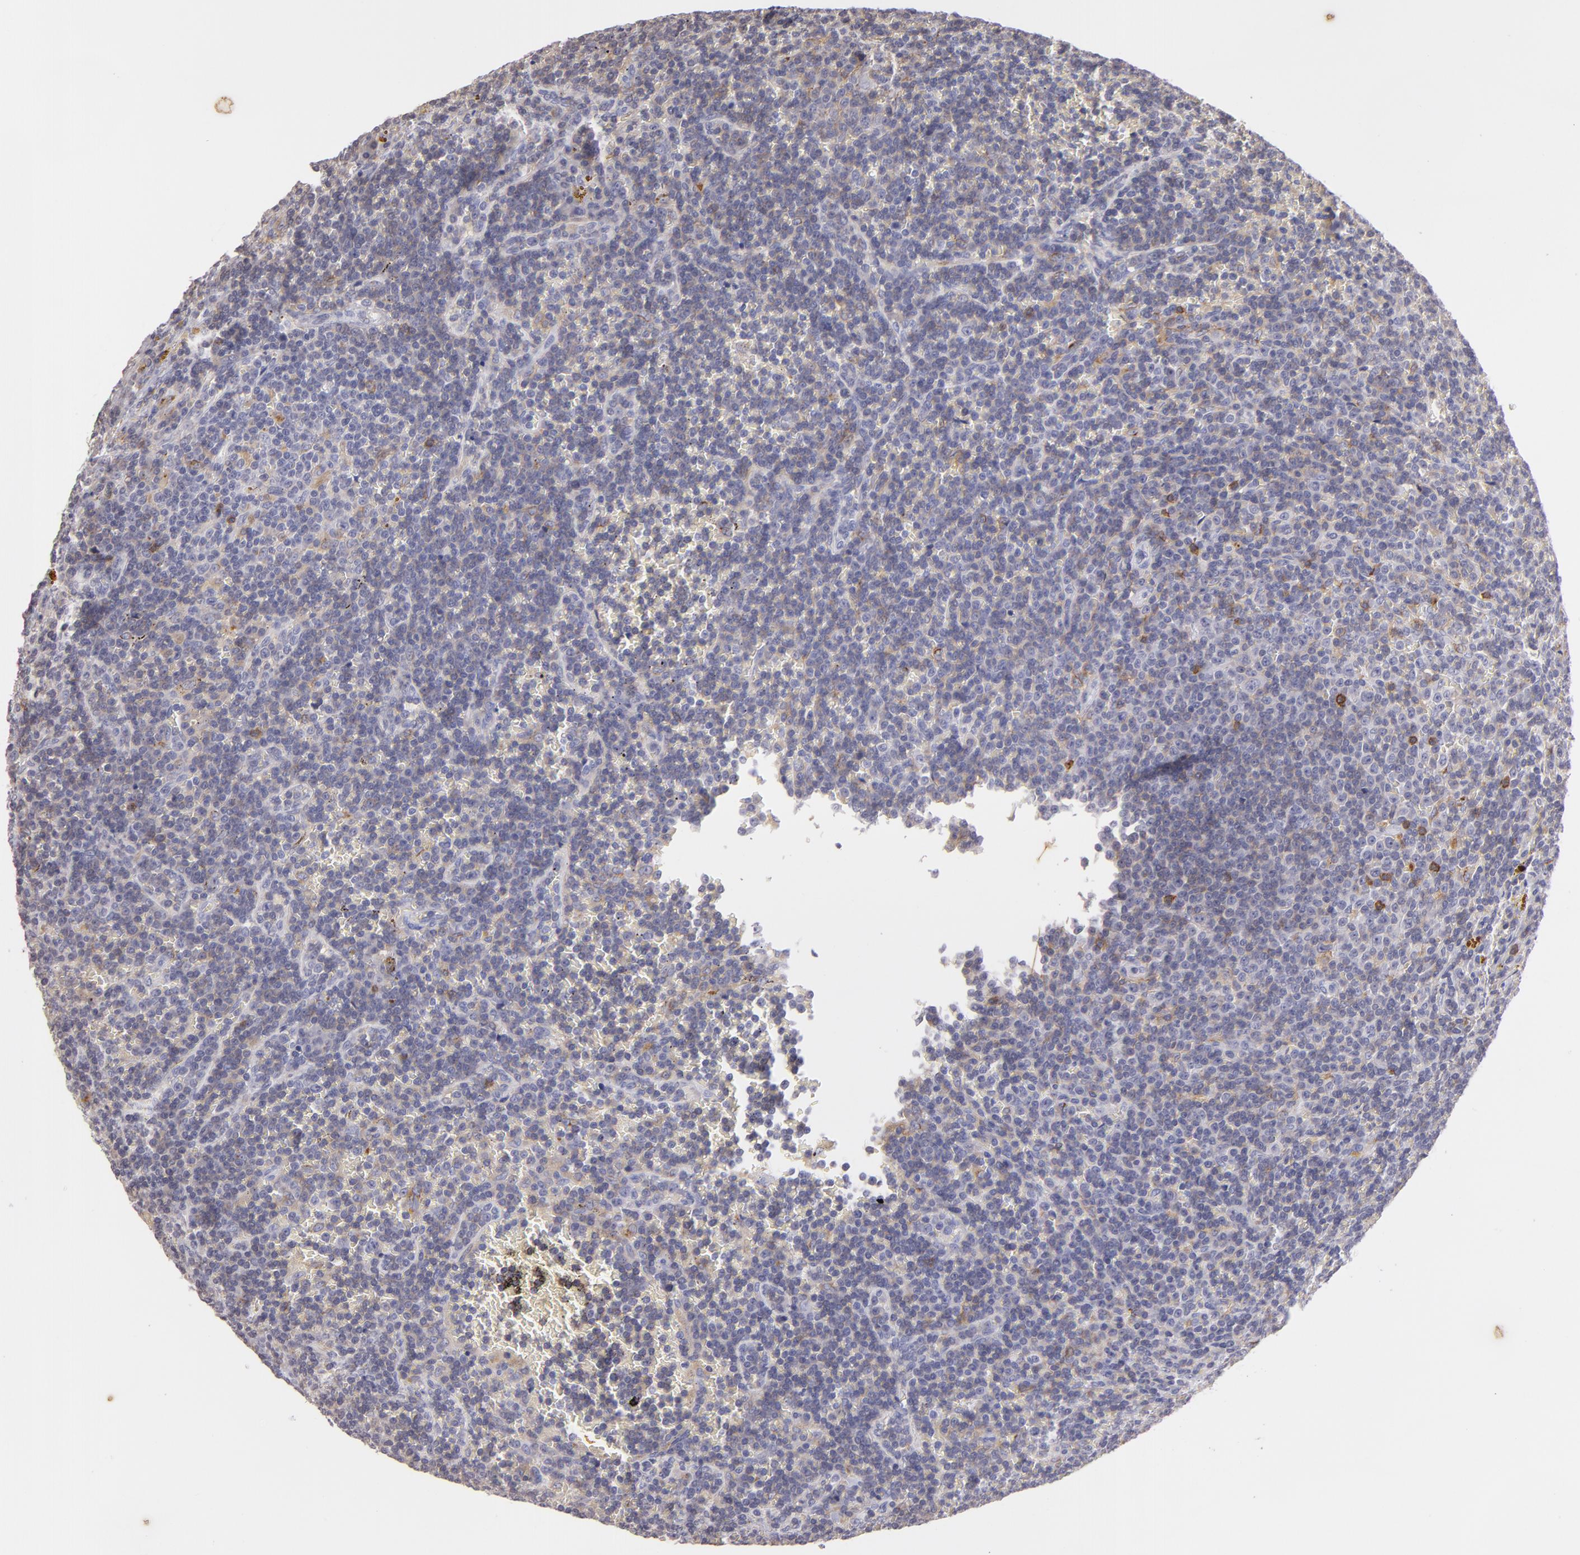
{"staining": {"intensity": "negative", "quantity": "none", "location": "none"}, "tissue": "lymphoma", "cell_type": "Tumor cells", "image_type": "cancer", "snomed": [{"axis": "morphology", "description": "Malignant lymphoma, non-Hodgkin's type, Low grade"}, {"axis": "topography", "description": "Spleen"}], "caption": "DAB (3,3'-diaminobenzidine) immunohistochemical staining of malignant lymphoma, non-Hodgkin's type (low-grade) shows no significant expression in tumor cells.", "gene": "IL2RA", "patient": {"sex": "male", "age": 80}}